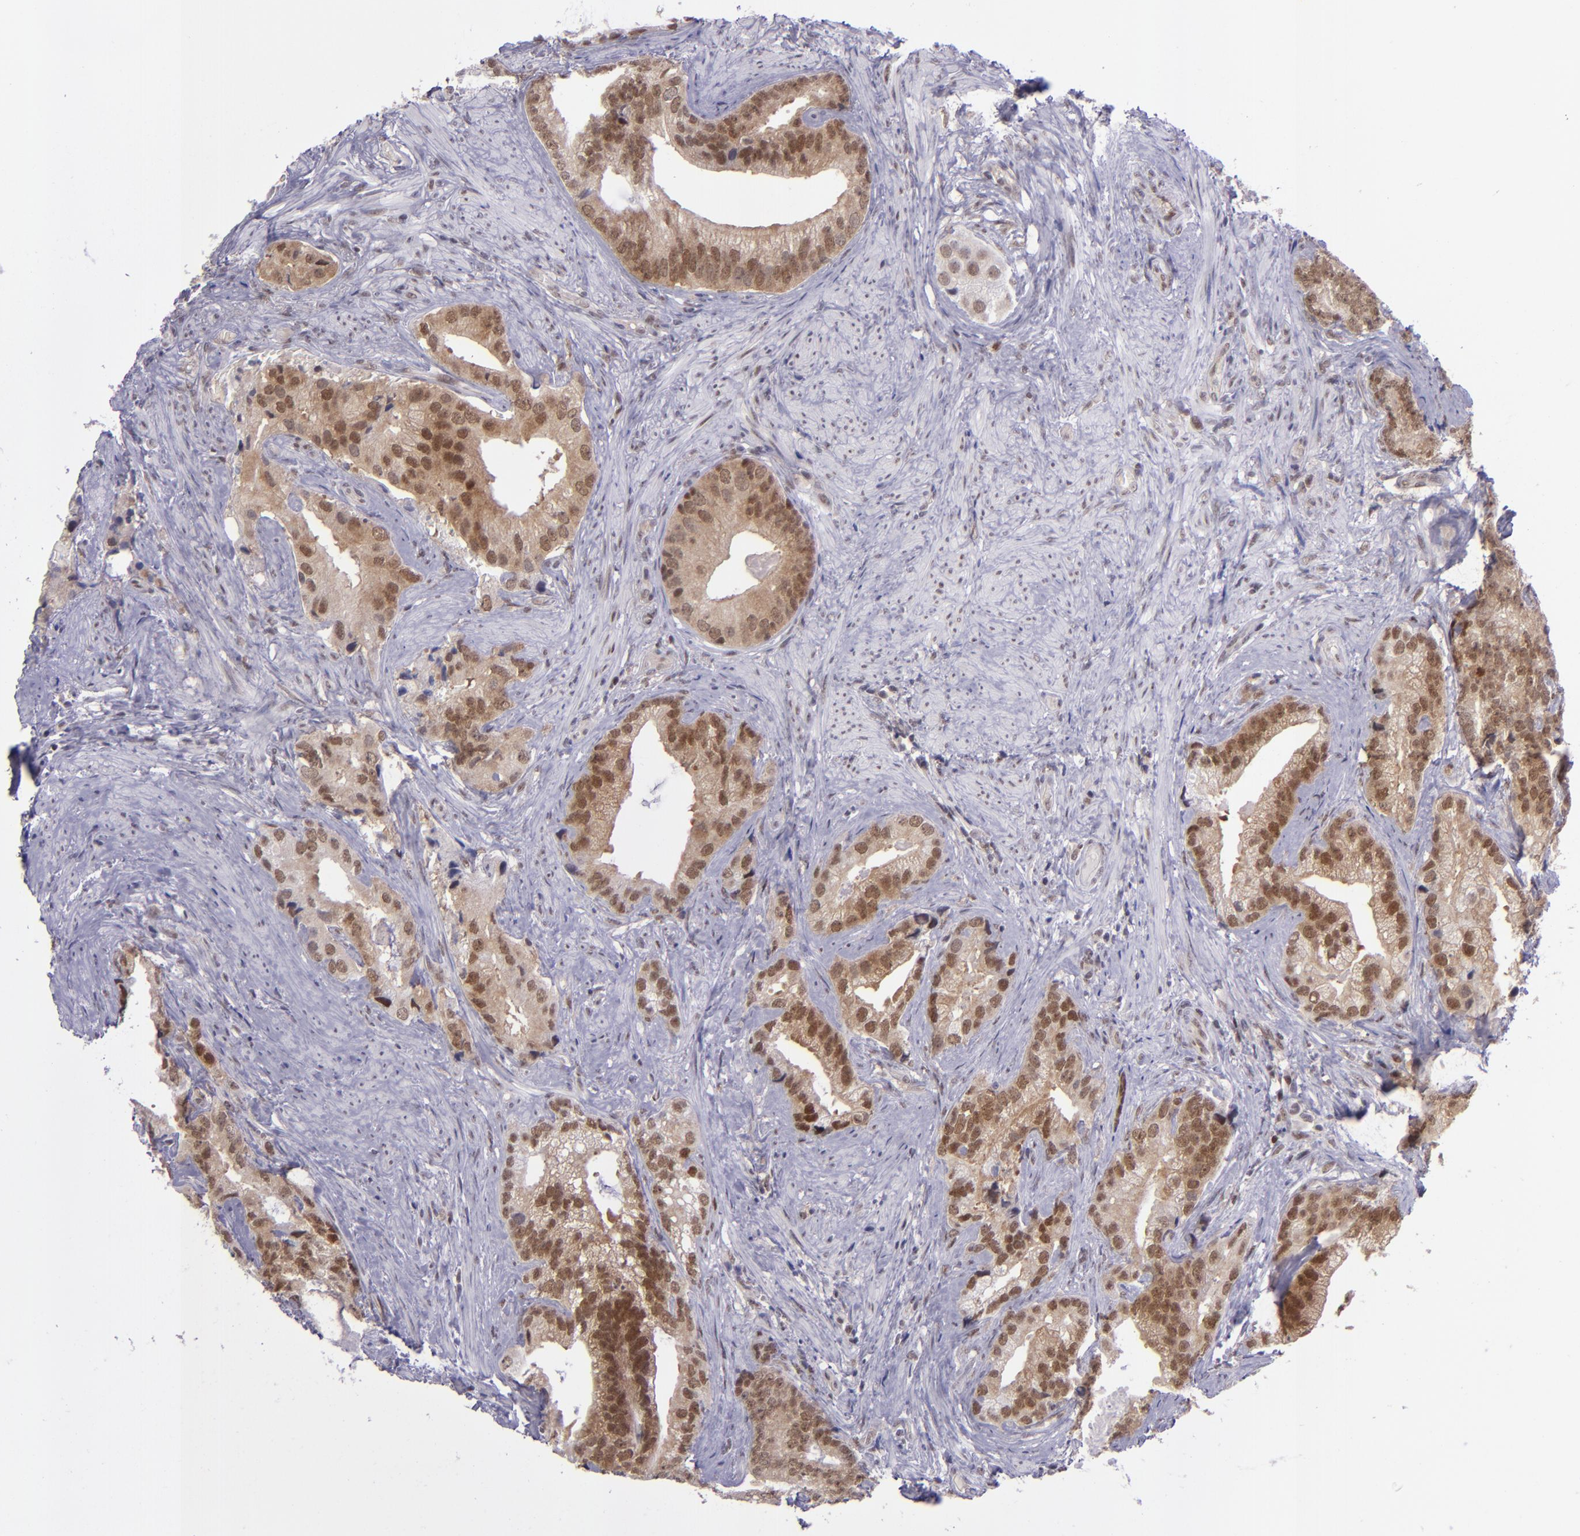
{"staining": {"intensity": "moderate", "quantity": ">75%", "location": "cytoplasmic/membranous,nuclear"}, "tissue": "prostate cancer", "cell_type": "Tumor cells", "image_type": "cancer", "snomed": [{"axis": "morphology", "description": "Adenocarcinoma, Low grade"}, {"axis": "topography", "description": "Prostate"}], "caption": "About >75% of tumor cells in adenocarcinoma (low-grade) (prostate) display moderate cytoplasmic/membranous and nuclear protein positivity as visualized by brown immunohistochemical staining.", "gene": "BAG1", "patient": {"sex": "male", "age": 71}}